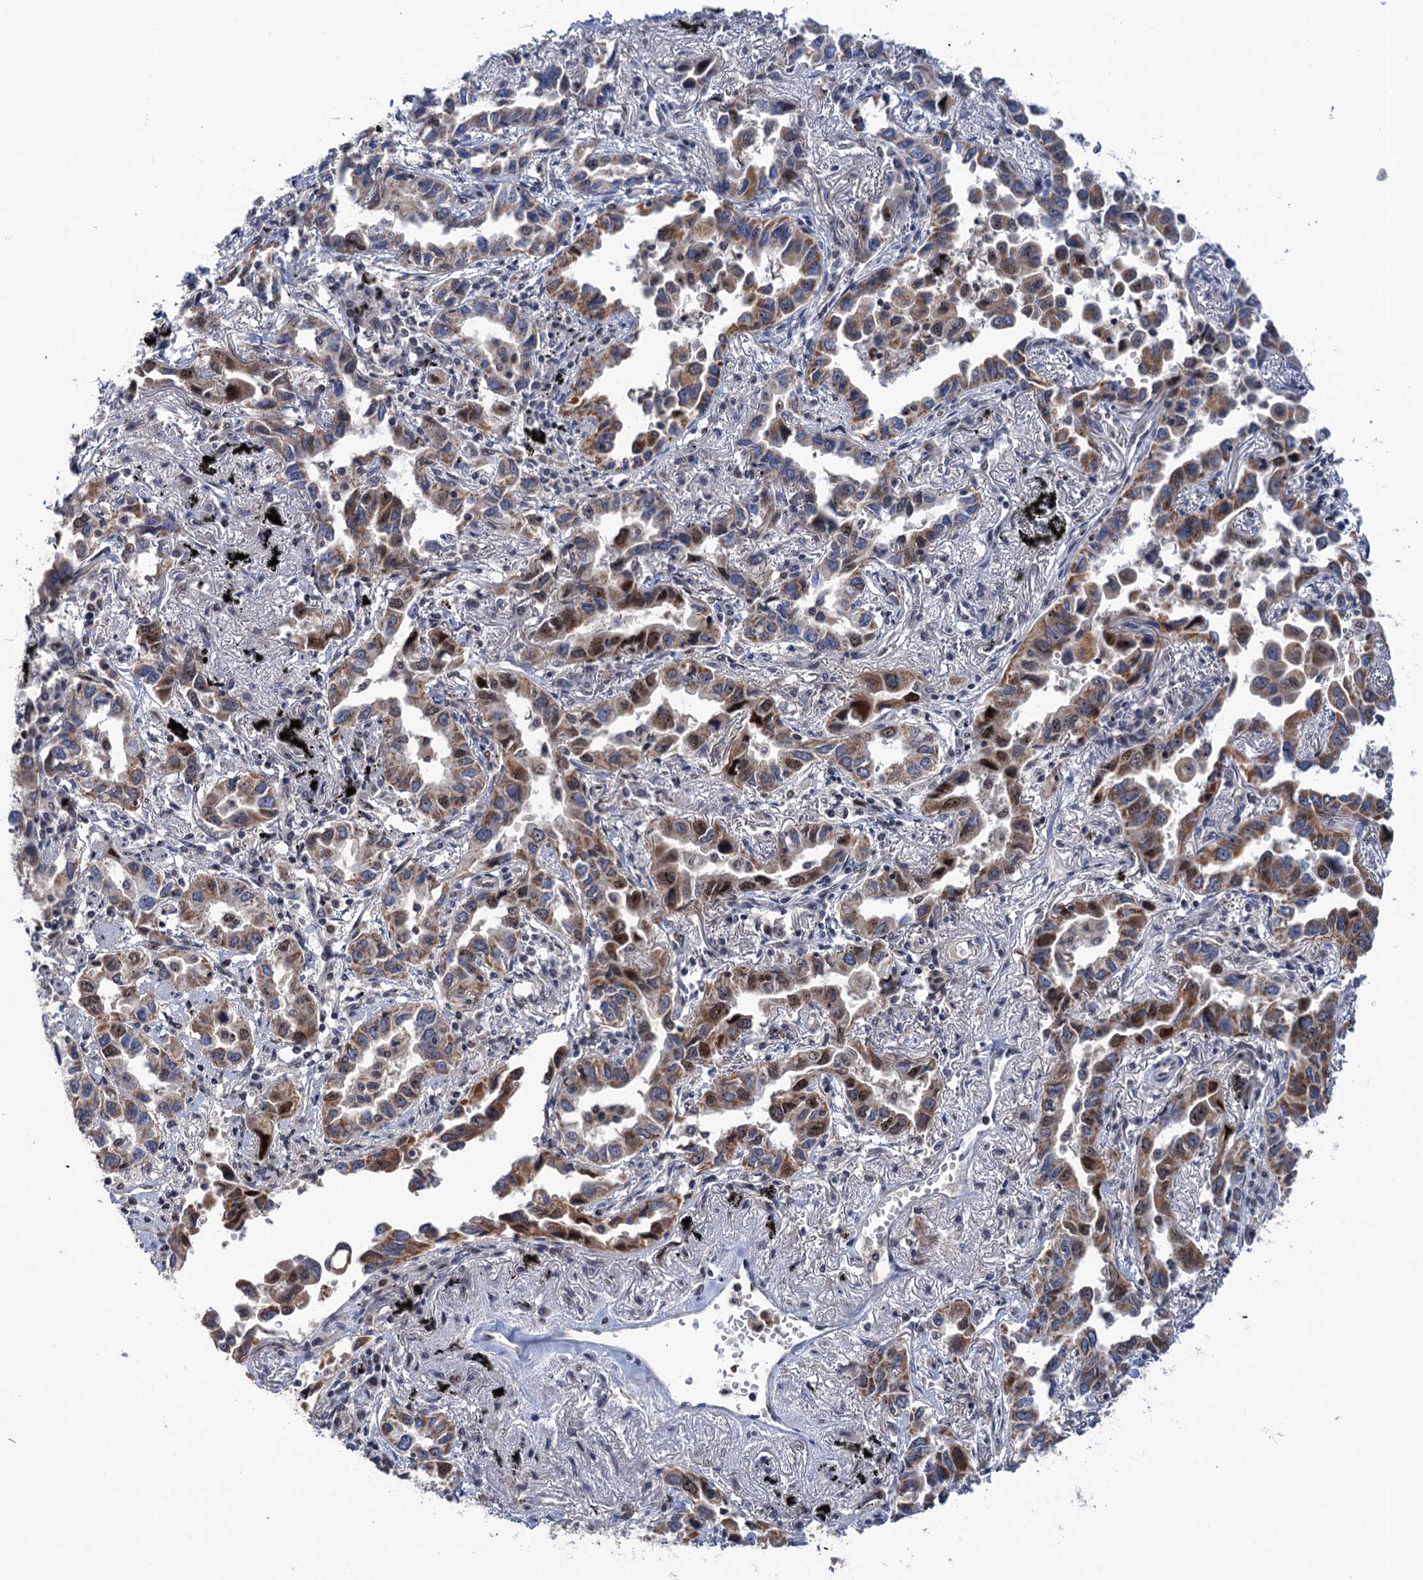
{"staining": {"intensity": "moderate", "quantity": "25%-75%", "location": "cytoplasmic/membranous"}, "tissue": "lung cancer", "cell_type": "Tumor cells", "image_type": "cancer", "snomed": [{"axis": "morphology", "description": "Adenocarcinoma, NOS"}, {"axis": "topography", "description": "Lung"}], "caption": "Protein expression analysis of human adenocarcinoma (lung) reveals moderate cytoplasmic/membranous staining in about 25%-75% of tumor cells.", "gene": "ZAR1L", "patient": {"sex": "male", "age": 67}}